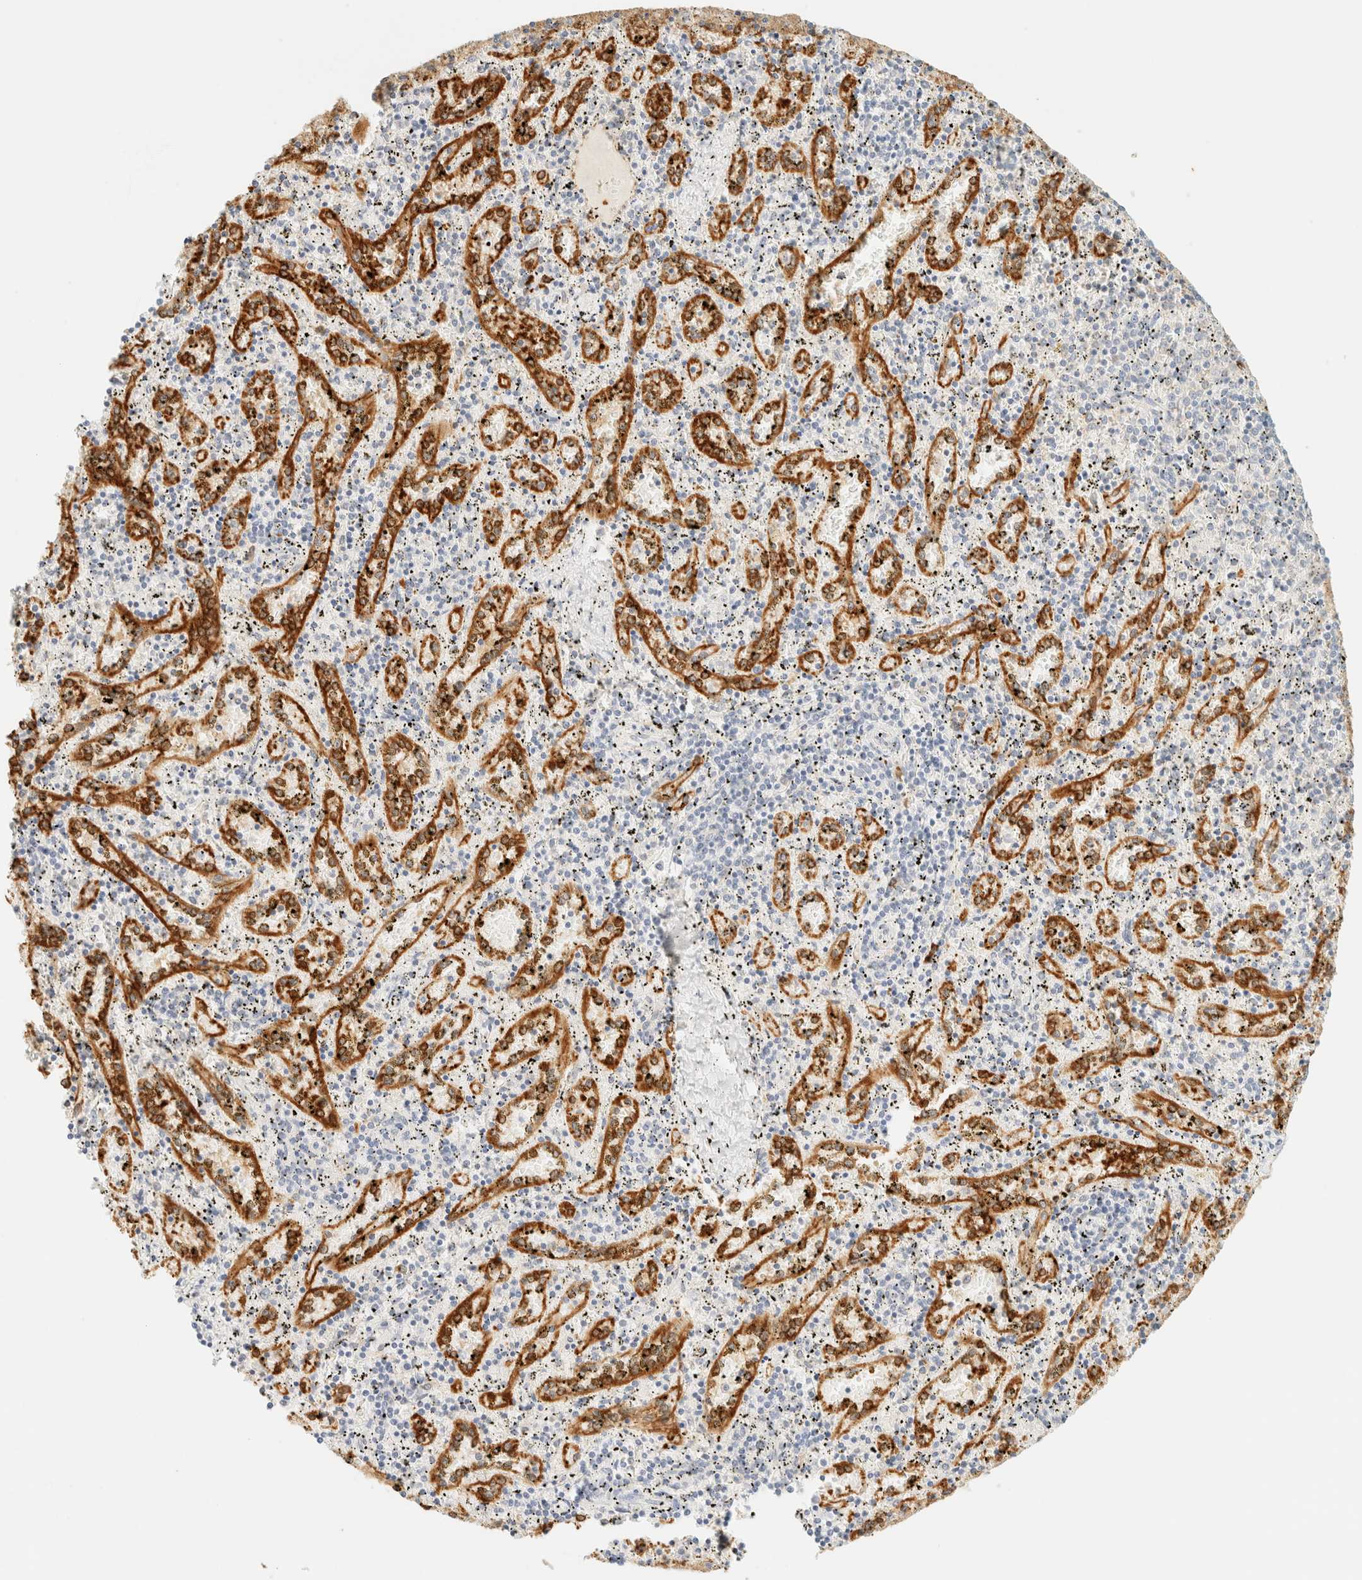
{"staining": {"intensity": "negative", "quantity": "none", "location": "none"}, "tissue": "spleen", "cell_type": "Cells in red pulp", "image_type": "normal", "snomed": [{"axis": "morphology", "description": "Normal tissue, NOS"}, {"axis": "topography", "description": "Spleen"}], "caption": "Cells in red pulp show no significant protein expression in normal spleen. (Stains: DAB immunohistochemistry with hematoxylin counter stain, Microscopy: brightfield microscopy at high magnification).", "gene": "FHOD1", "patient": {"sex": "male", "age": 11}}